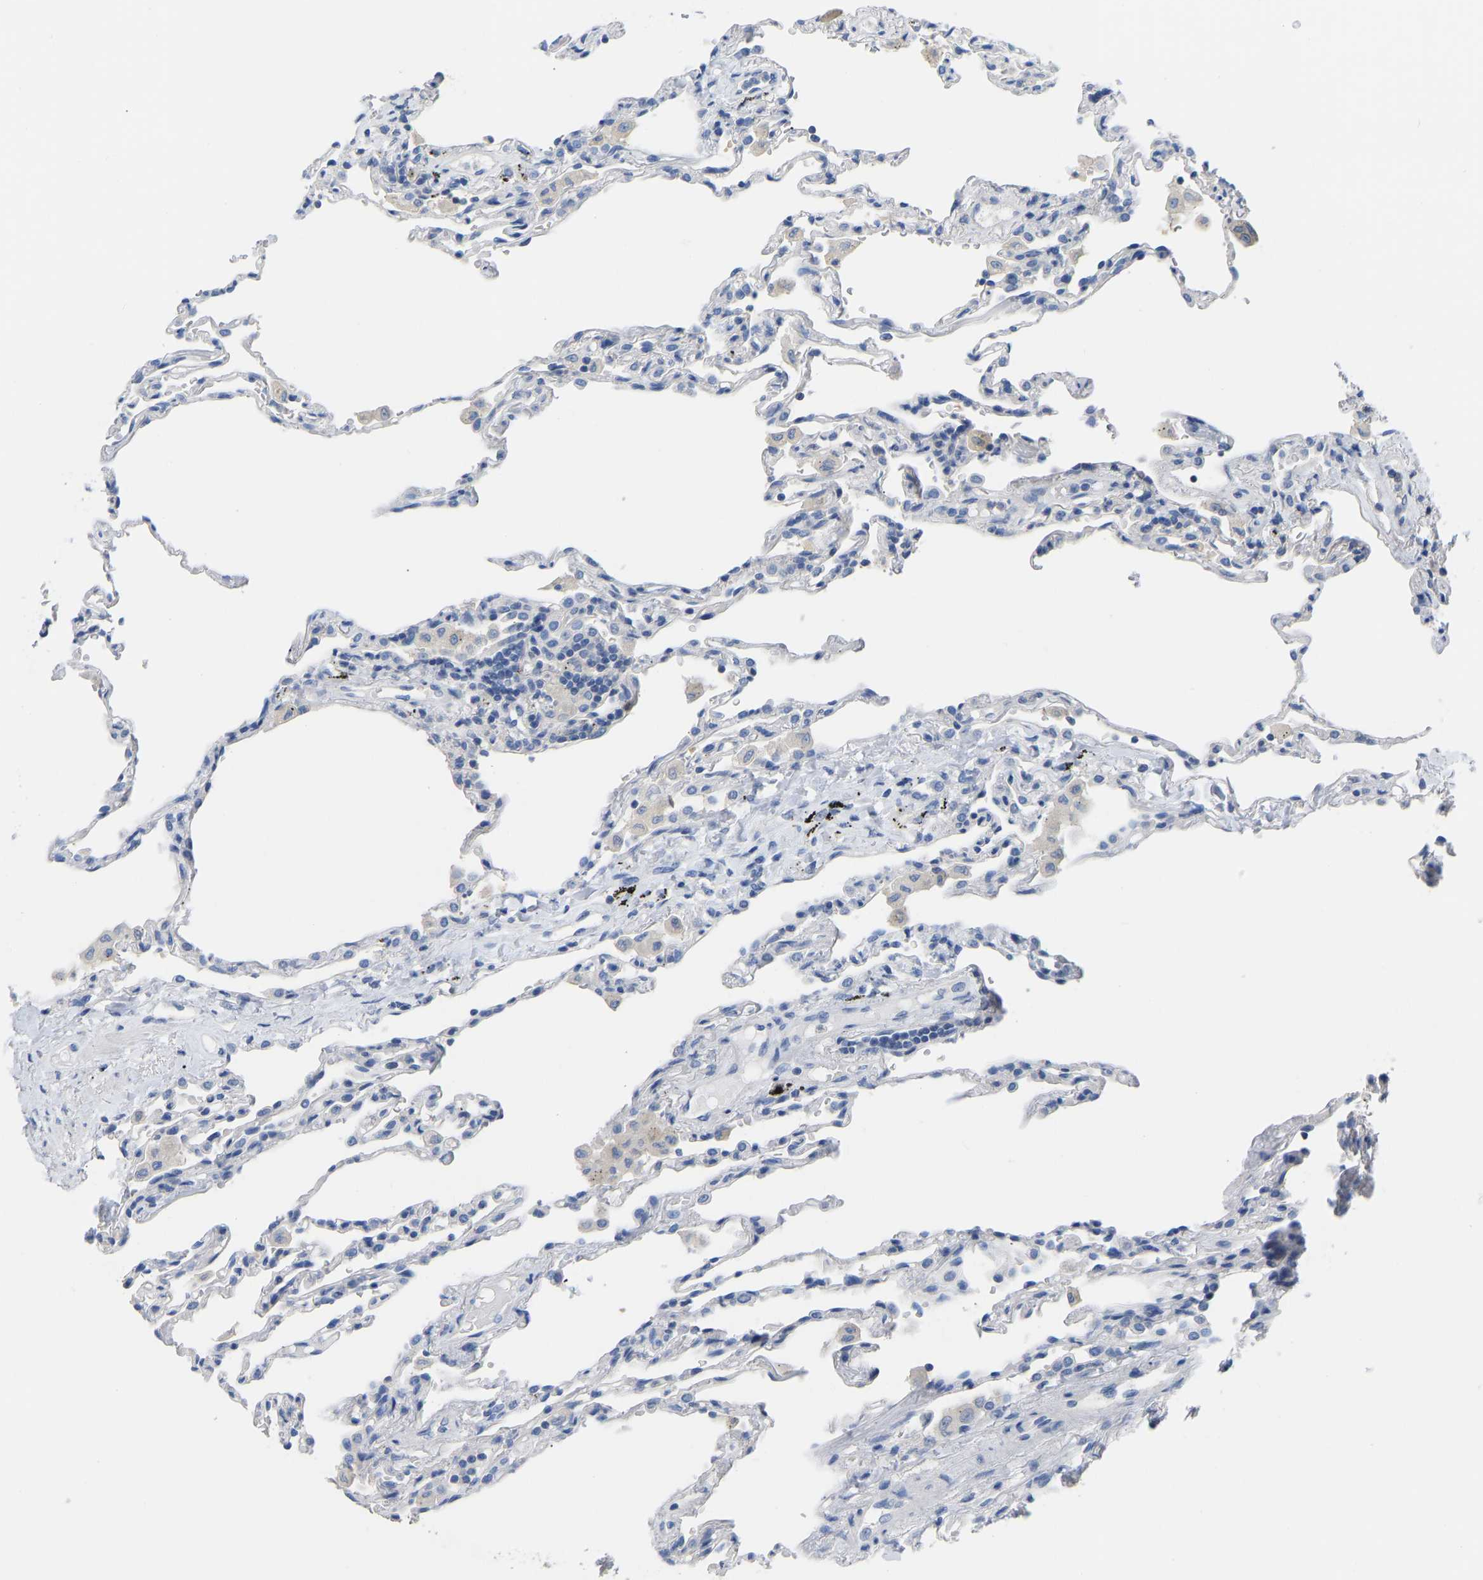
{"staining": {"intensity": "negative", "quantity": "none", "location": "none"}, "tissue": "lung", "cell_type": "Alveolar cells", "image_type": "normal", "snomed": [{"axis": "morphology", "description": "Normal tissue, NOS"}, {"axis": "topography", "description": "Lung"}], "caption": "This is an immunohistochemistry photomicrograph of unremarkable lung. There is no positivity in alveolar cells.", "gene": "OLIG2", "patient": {"sex": "male", "age": 59}}